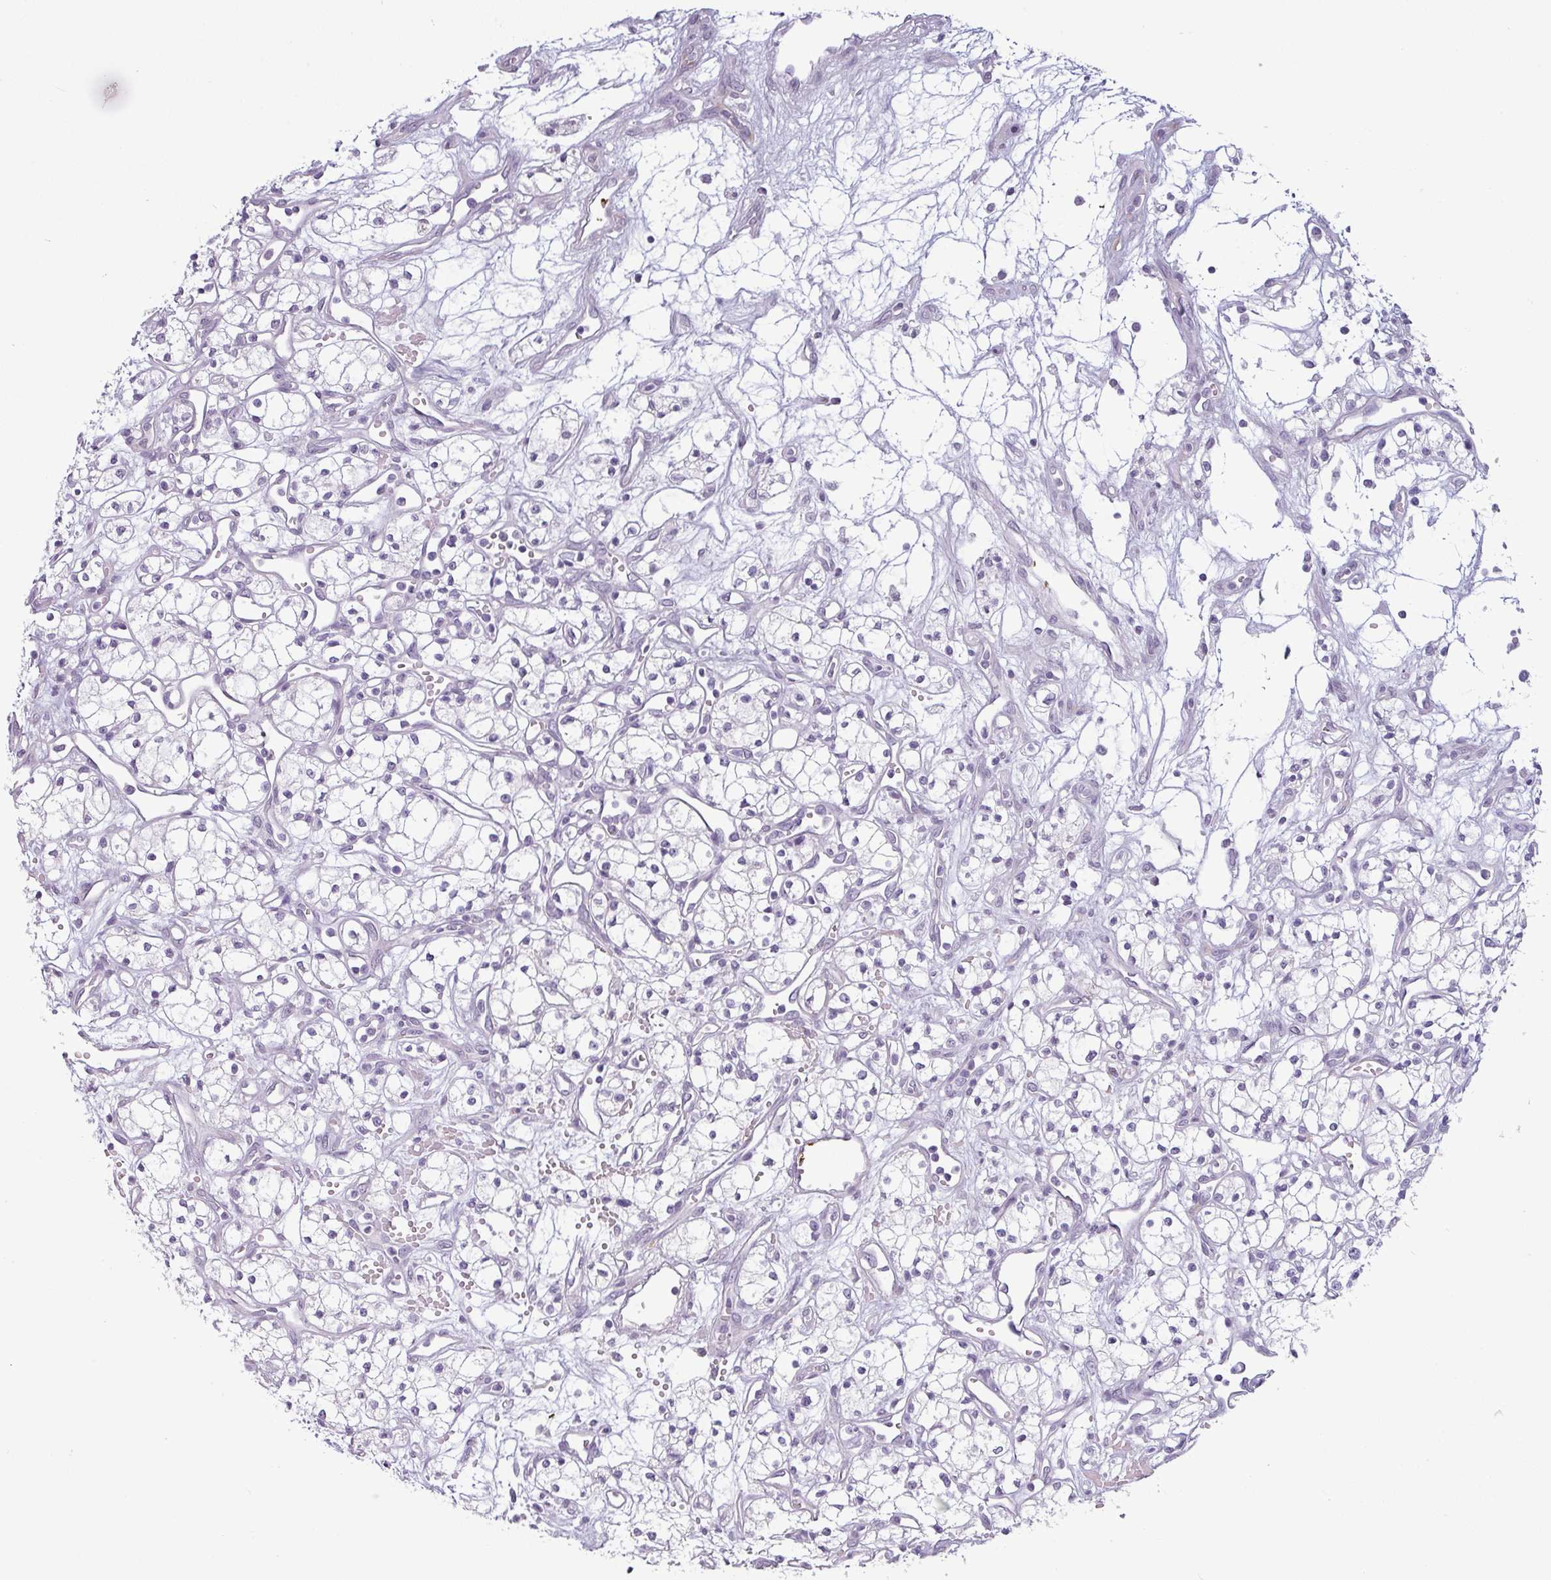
{"staining": {"intensity": "negative", "quantity": "none", "location": "none"}, "tissue": "renal cancer", "cell_type": "Tumor cells", "image_type": "cancer", "snomed": [{"axis": "morphology", "description": "Adenocarcinoma, NOS"}, {"axis": "topography", "description": "Kidney"}], "caption": "A micrograph of renal cancer (adenocarcinoma) stained for a protein demonstrates no brown staining in tumor cells.", "gene": "SLC26A9", "patient": {"sex": "male", "age": 59}}